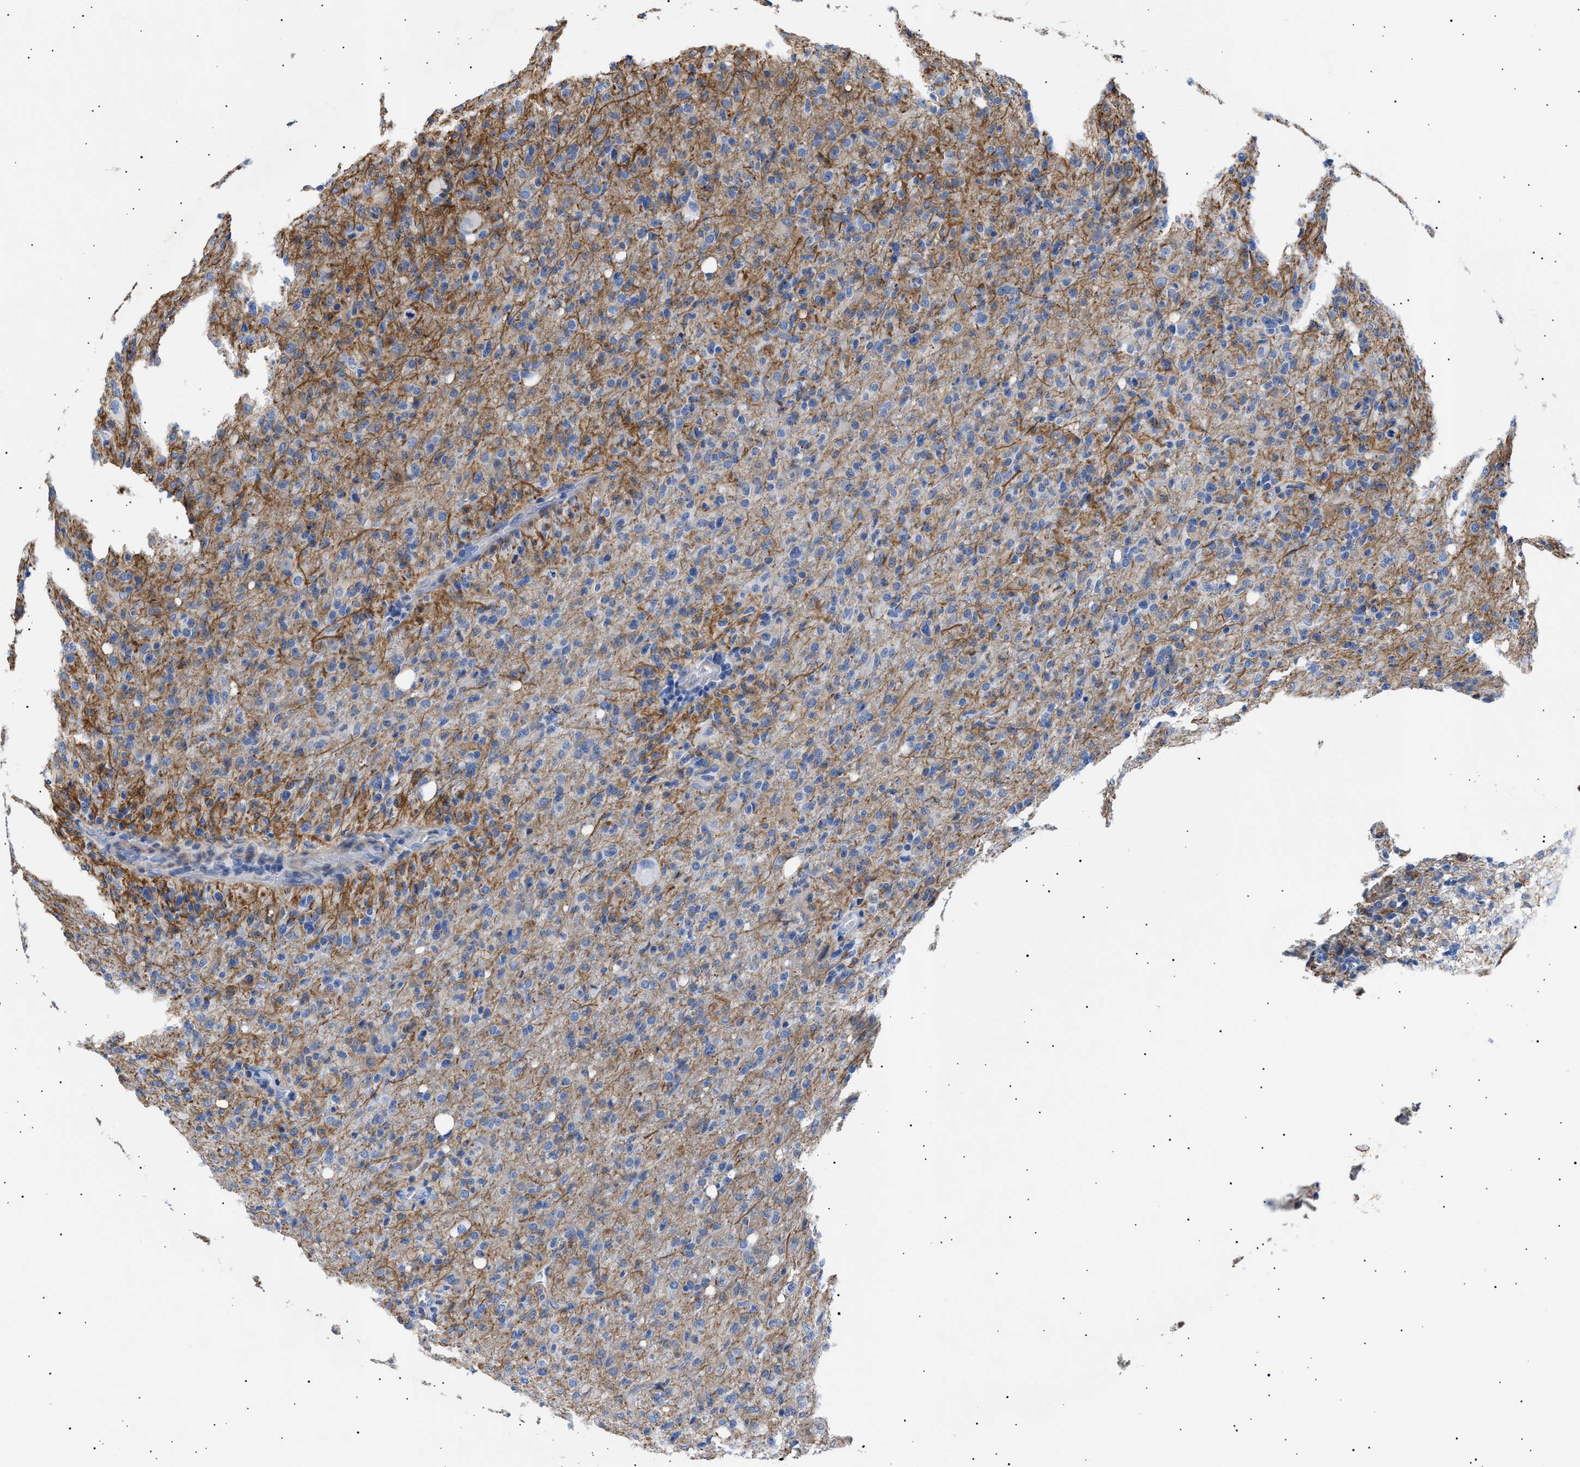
{"staining": {"intensity": "negative", "quantity": "none", "location": "none"}, "tissue": "glioma", "cell_type": "Tumor cells", "image_type": "cancer", "snomed": [{"axis": "morphology", "description": "Glioma, malignant, High grade"}, {"axis": "topography", "description": "Brain"}], "caption": "Histopathology image shows no significant protein positivity in tumor cells of glioma.", "gene": "HEMGN", "patient": {"sex": "female", "age": 57}}